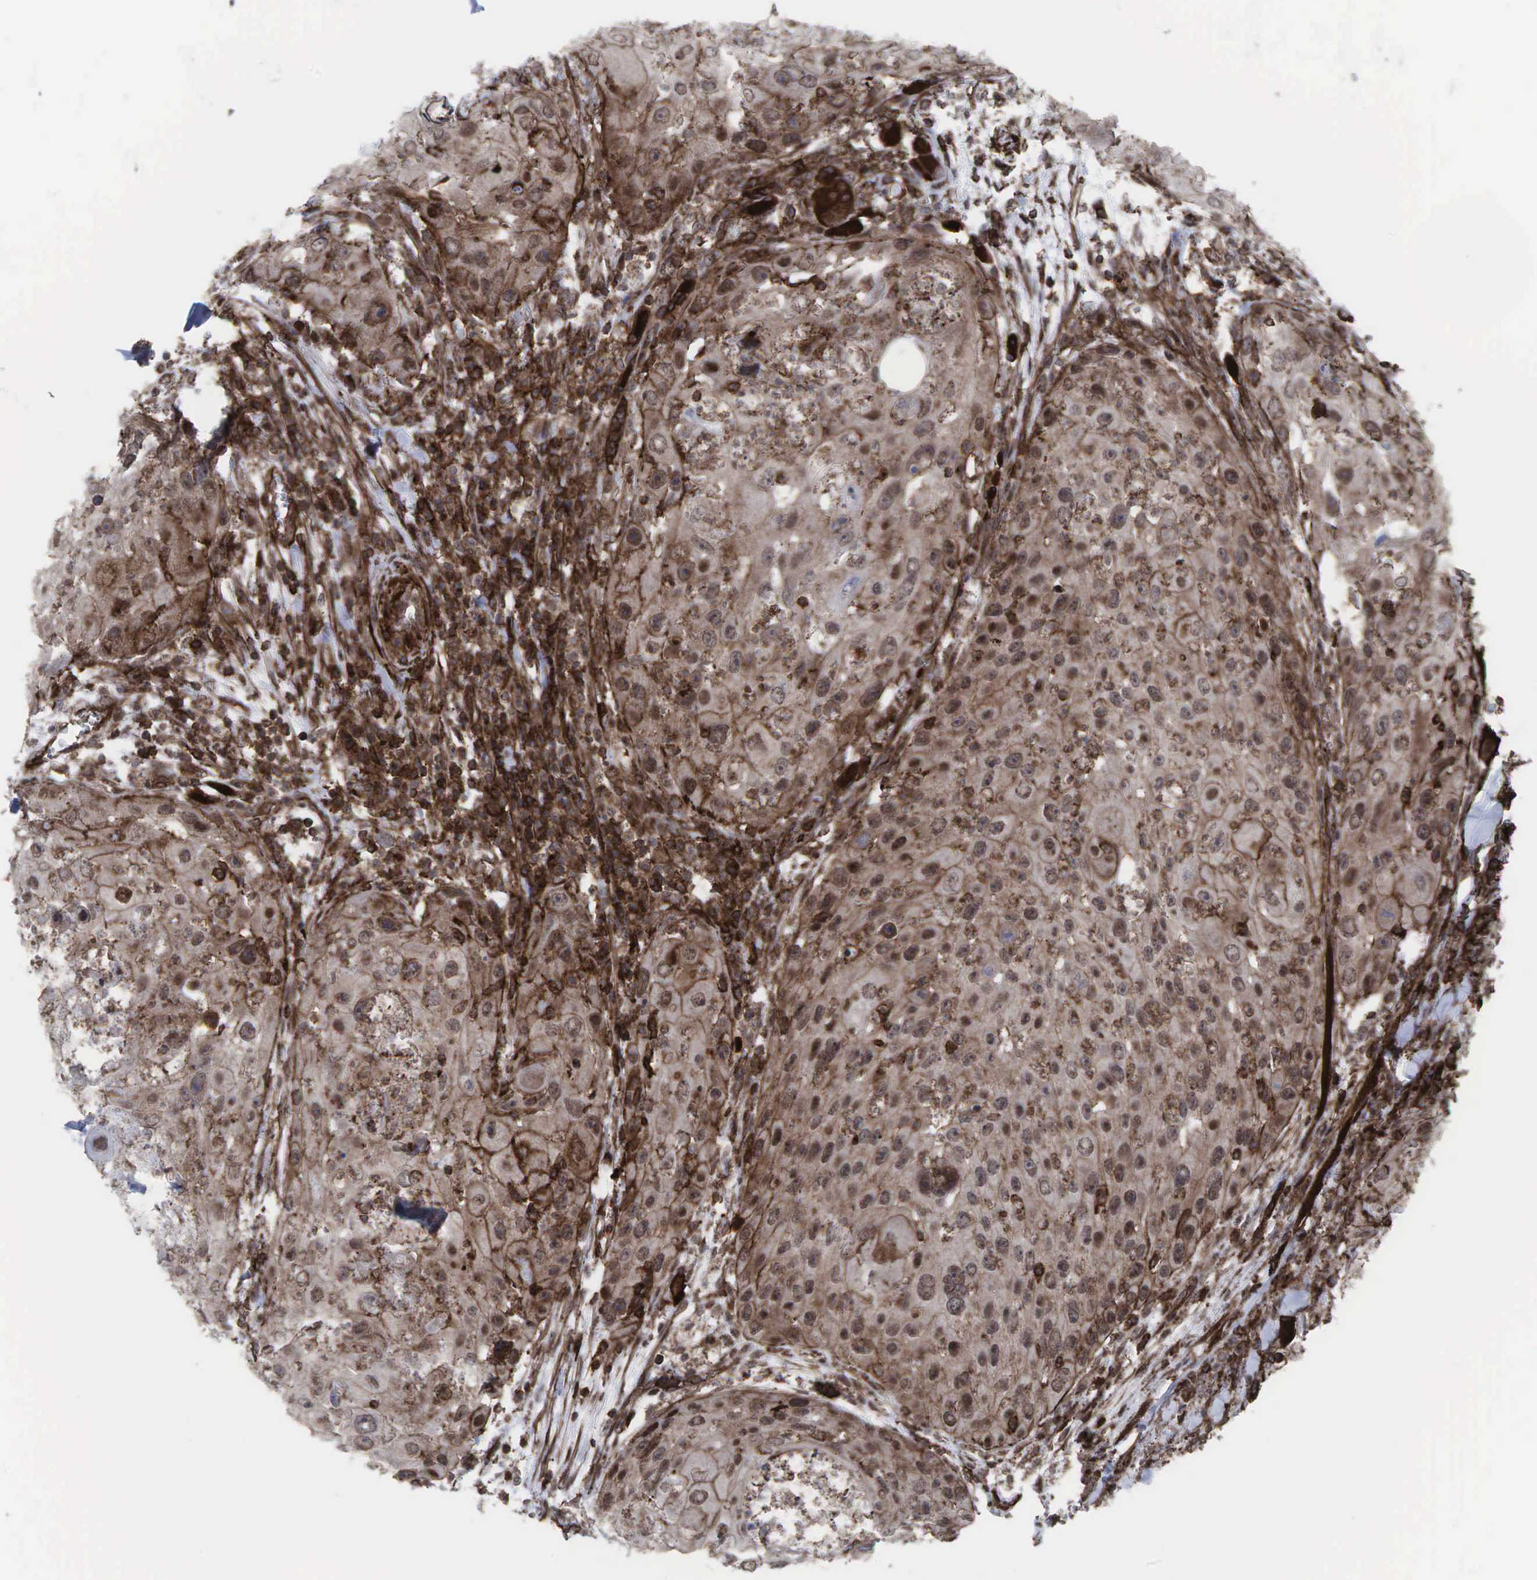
{"staining": {"intensity": "moderate", "quantity": ">75%", "location": "cytoplasmic/membranous,nuclear"}, "tissue": "head and neck cancer", "cell_type": "Tumor cells", "image_type": "cancer", "snomed": [{"axis": "morphology", "description": "Squamous cell carcinoma, NOS"}, {"axis": "topography", "description": "Head-Neck"}], "caption": "Head and neck squamous cell carcinoma stained for a protein (brown) displays moderate cytoplasmic/membranous and nuclear positive expression in about >75% of tumor cells.", "gene": "GPRASP1", "patient": {"sex": "male", "age": 64}}